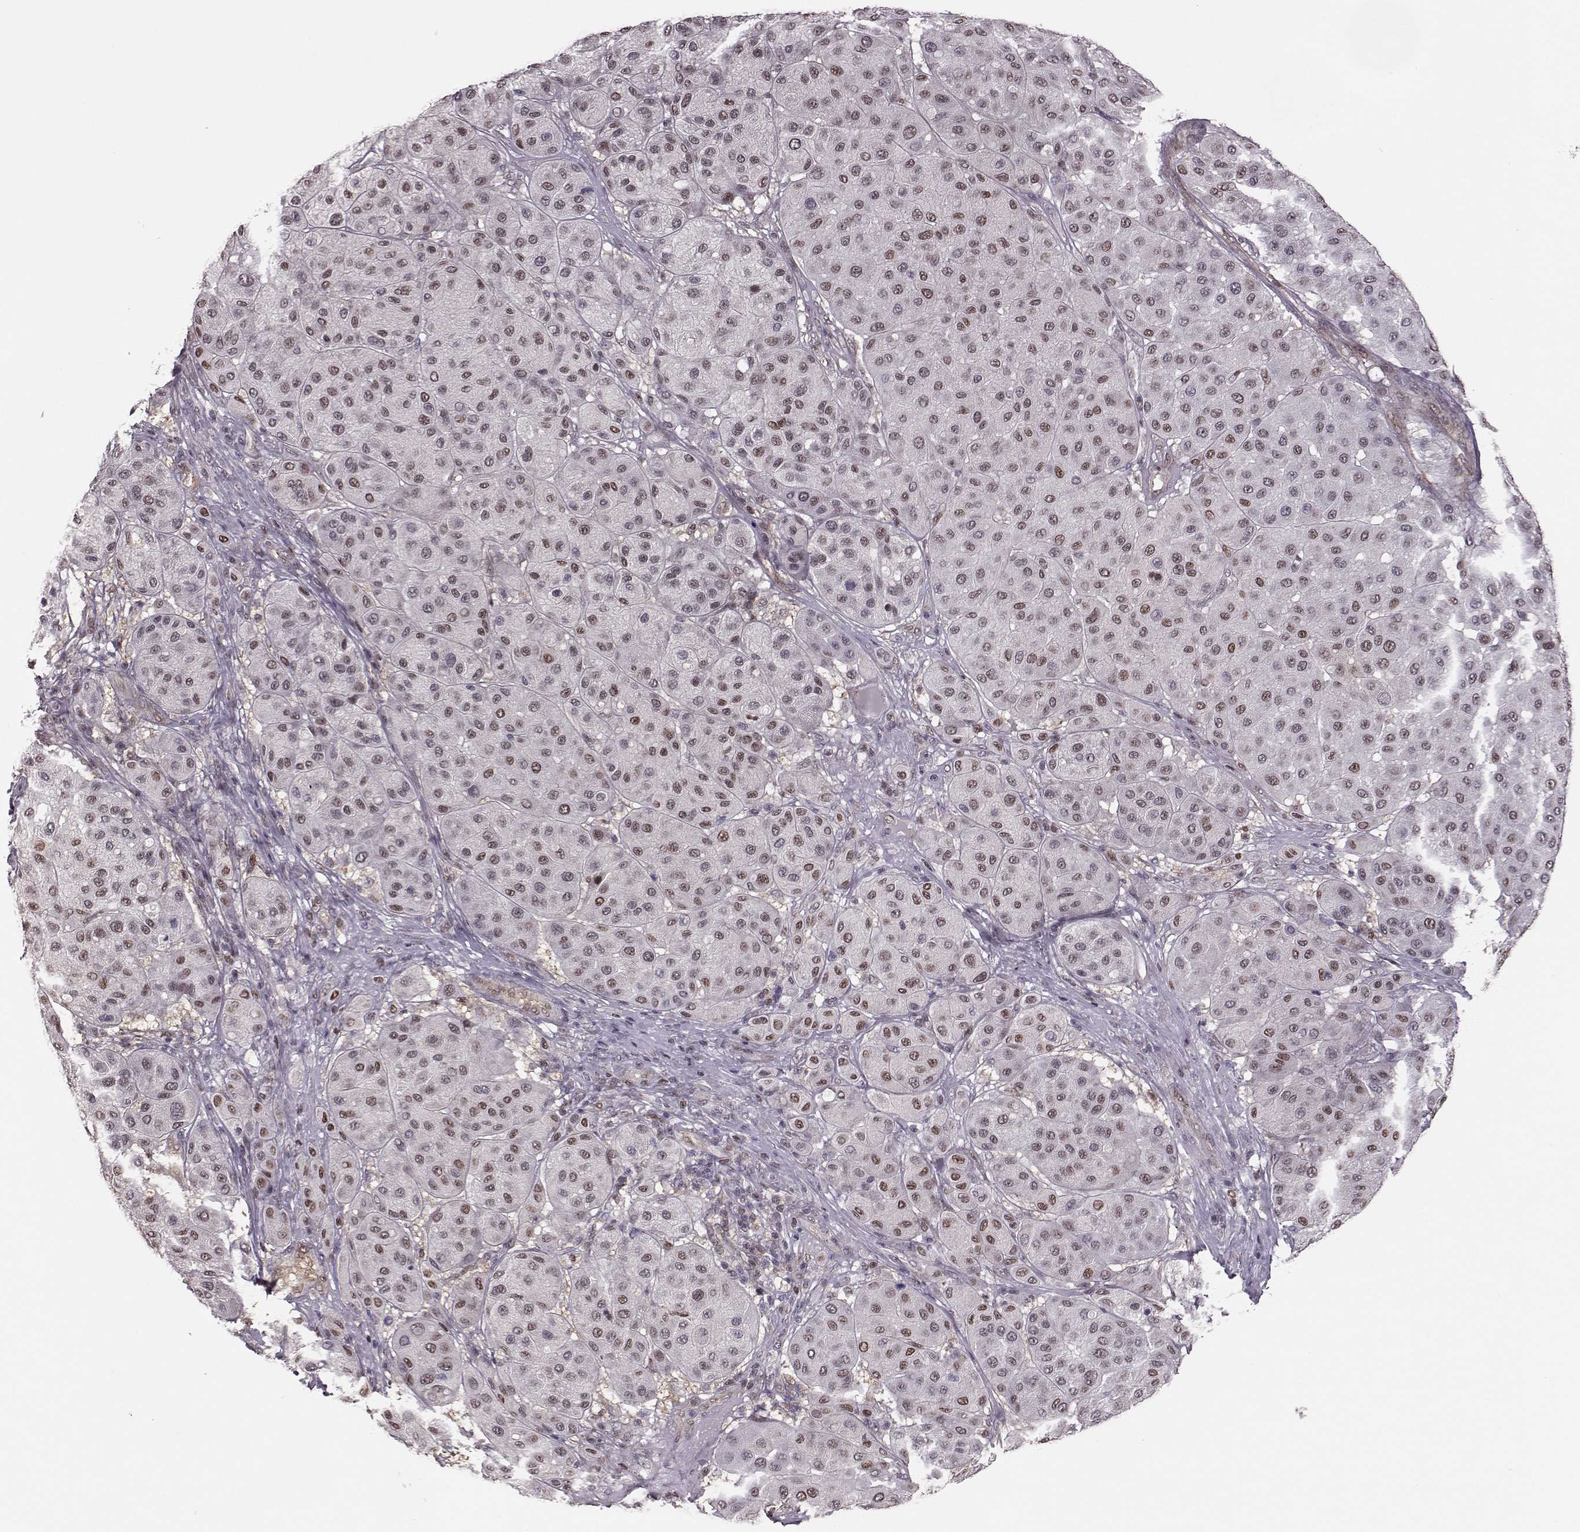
{"staining": {"intensity": "moderate", "quantity": "<25%", "location": "nuclear"}, "tissue": "melanoma", "cell_type": "Tumor cells", "image_type": "cancer", "snomed": [{"axis": "morphology", "description": "Malignant melanoma, Metastatic site"}, {"axis": "topography", "description": "Smooth muscle"}], "caption": "This is an image of IHC staining of melanoma, which shows moderate positivity in the nuclear of tumor cells.", "gene": "KLF6", "patient": {"sex": "male", "age": 41}}